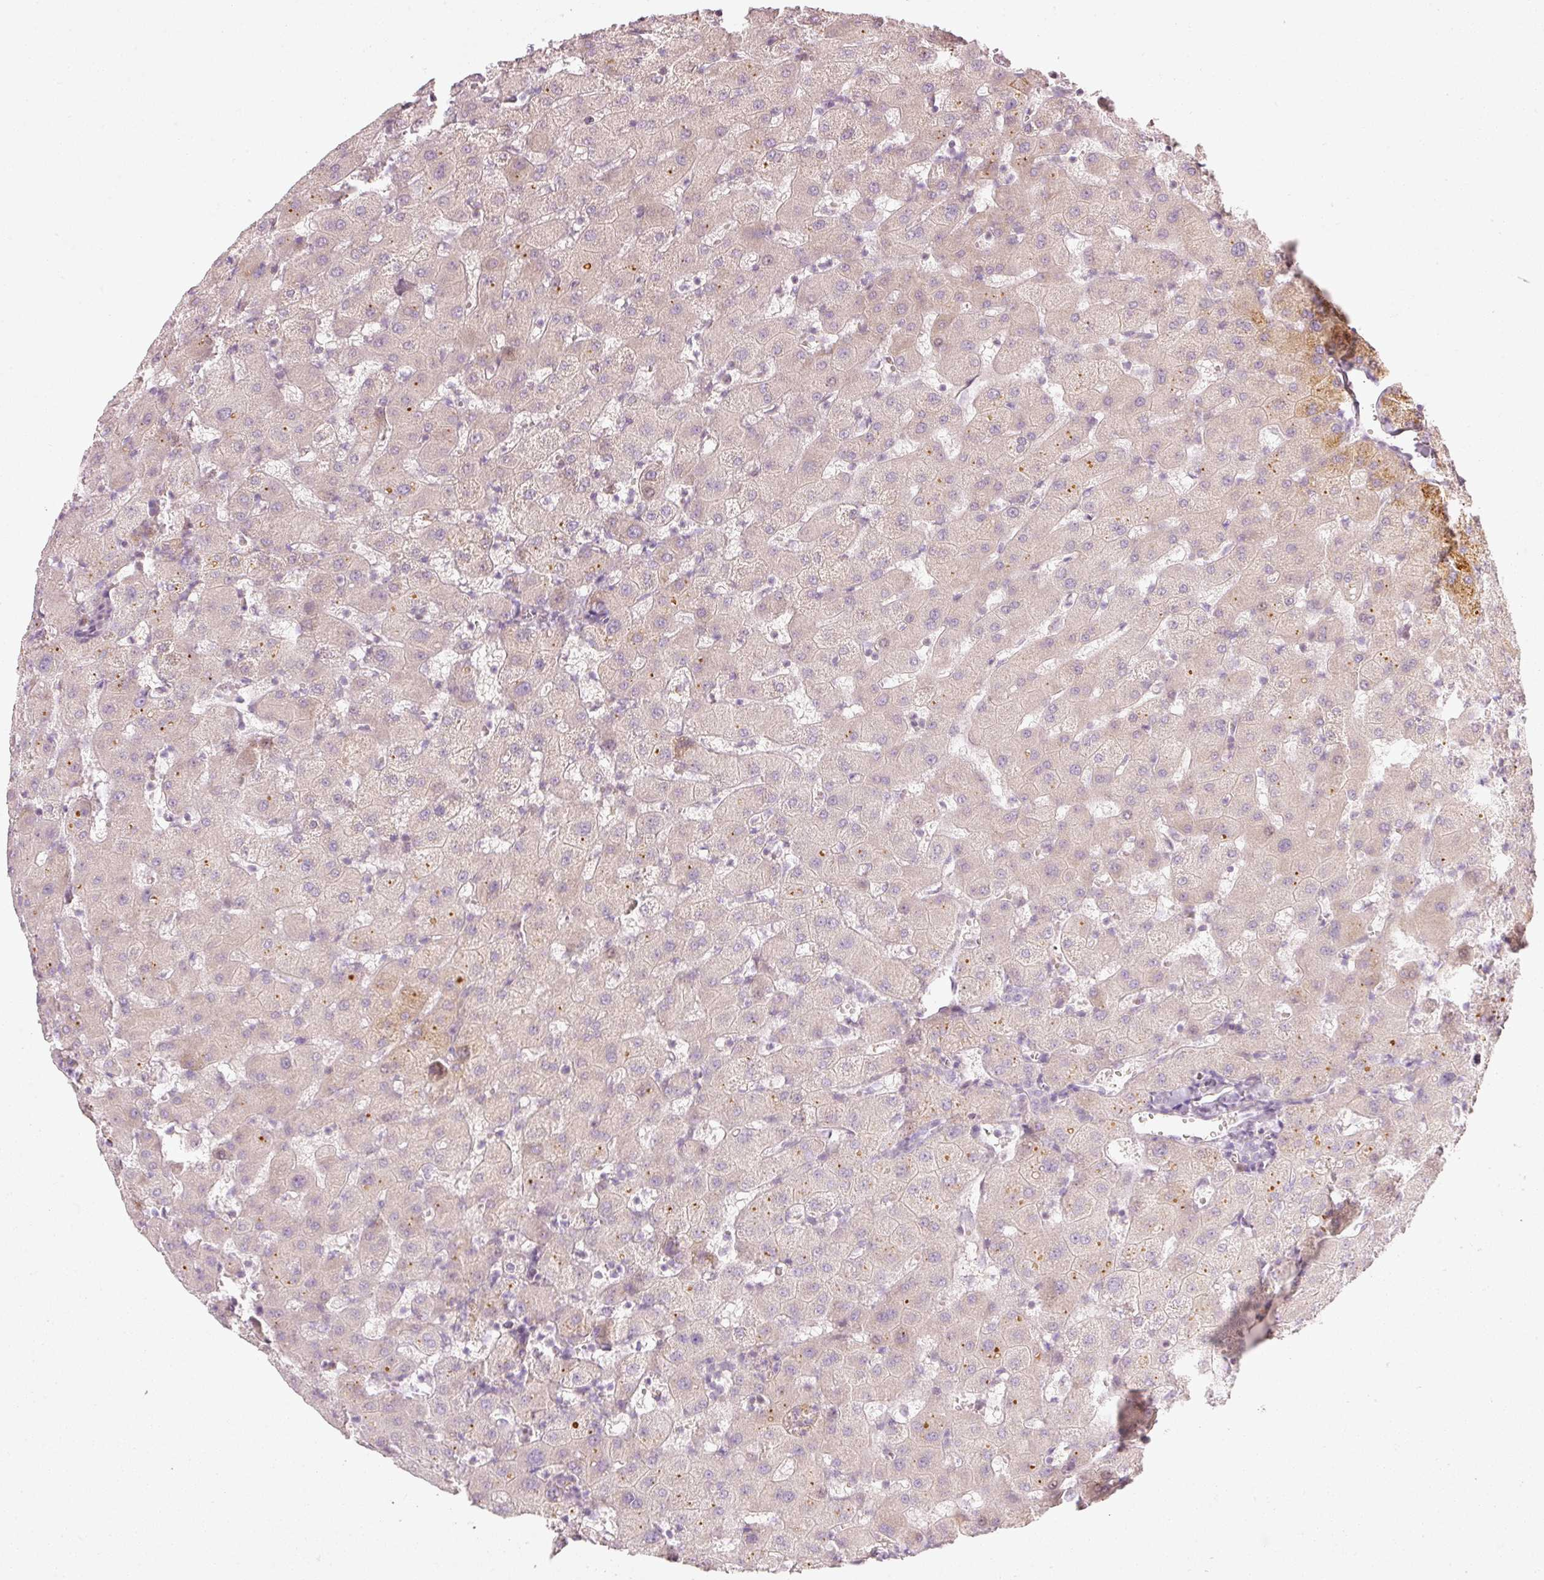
{"staining": {"intensity": "negative", "quantity": "none", "location": "none"}, "tissue": "liver", "cell_type": "Cholangiocytes", "image_type": "normal", "snomed": [{"axis": "morphology", "description": "Normal tissue, NOS"}, {"axis": "topography", "description": "Liver"}], "caption": "Immunohistochemical staining of benign human liver exhibits no significant positivity in cholangiocytes. (IHC, brightfield microscopy, high magnification).", "gene": "SLC20A1", "patient": {"sex": "female", "age": 63}}